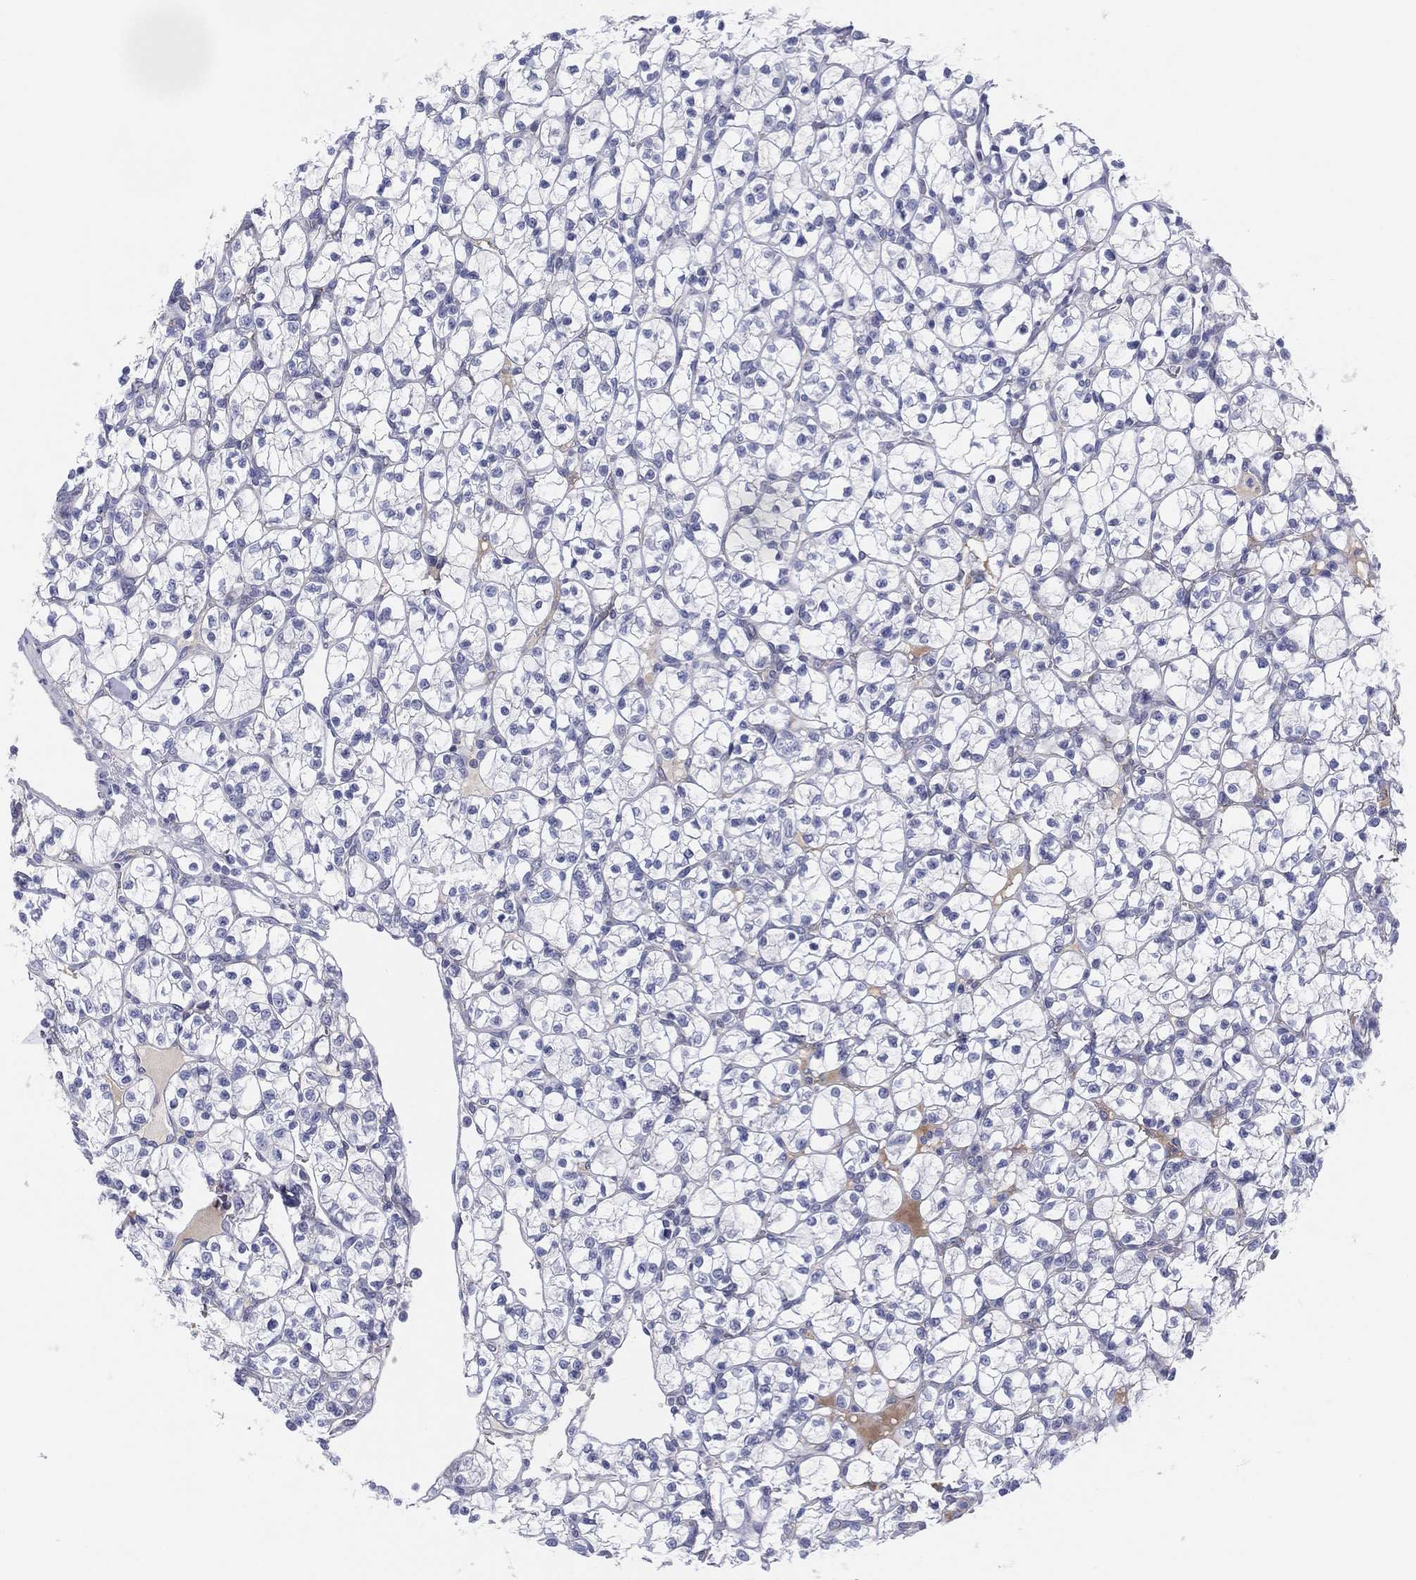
{"staining": {"intensity": "negative", "quantity": "none", "location": "none"}, "tissue": "renal cancer", "cell_type": "Tumor cells", "image_type": "cancer", "snomed": [{"axis": "morphology", "description": "Adenocarcinoma, NOS"}, {"axis": "topography", "description": "Kidney"}], "caption": "There is no significant expression in tumor cells of renal adenocarcinoma. (IHC, brightfield microscopy, high magnification).", "gene": "MLF1", "patient": {"sex": "female", "age": 89}}